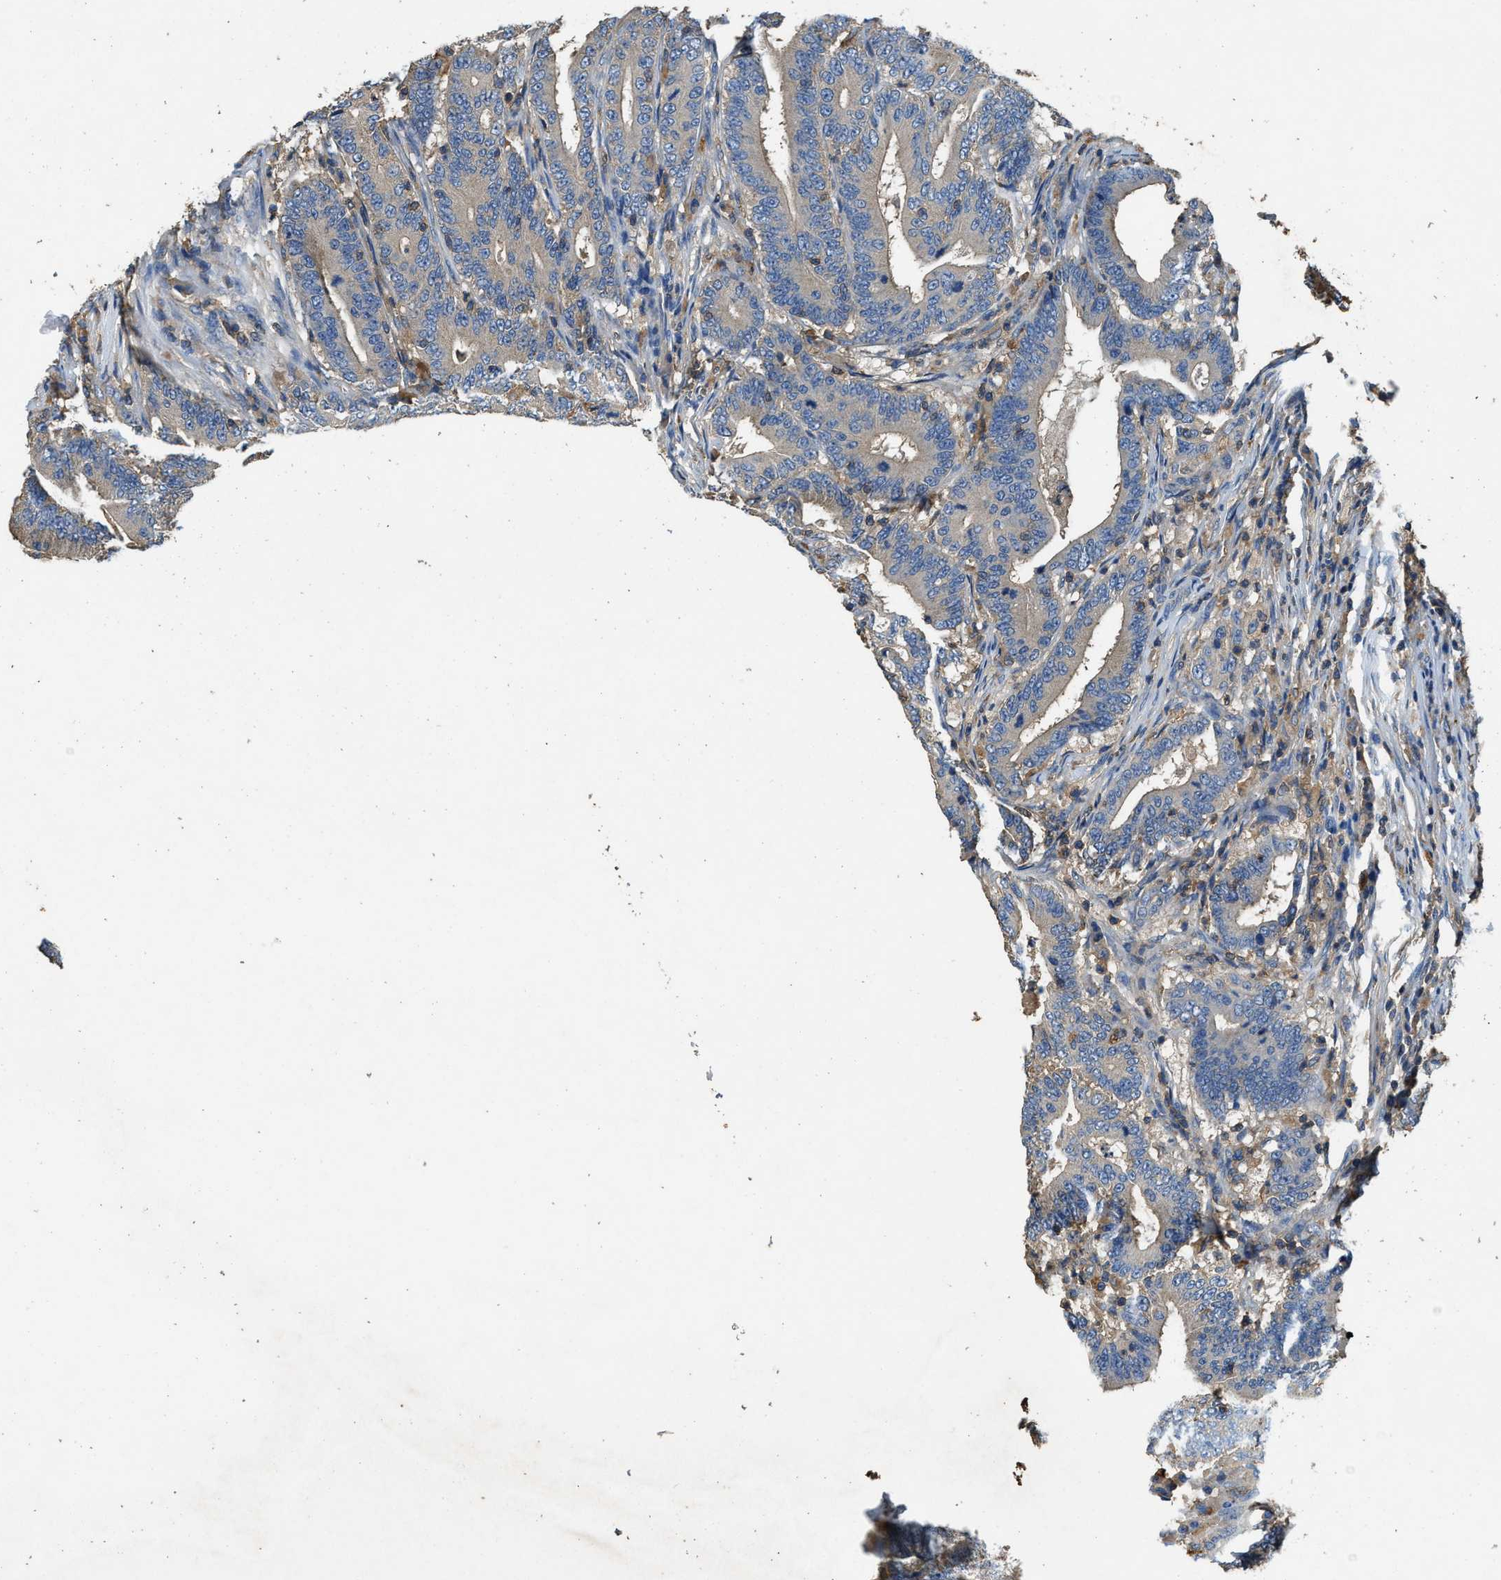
{"staining": {"intensity": "negative", "quantity": "none", "location": "none"}, "tissue": "colorectal cancer", "cell_type": "Tumor cells", "image_type": "cancer", "snomed": [{"axis": "morphology", "description": "Adenocarcinoma, NOS"}, {"axis": "topography", "description": "Colon"}], "caption": "Micrograph shows no significant protein staining in tumor cells of colorectal cancer (adenocarcinoma).", "gene": "BLOC1S1", "patient": {"sex": "female", "age": 66}}